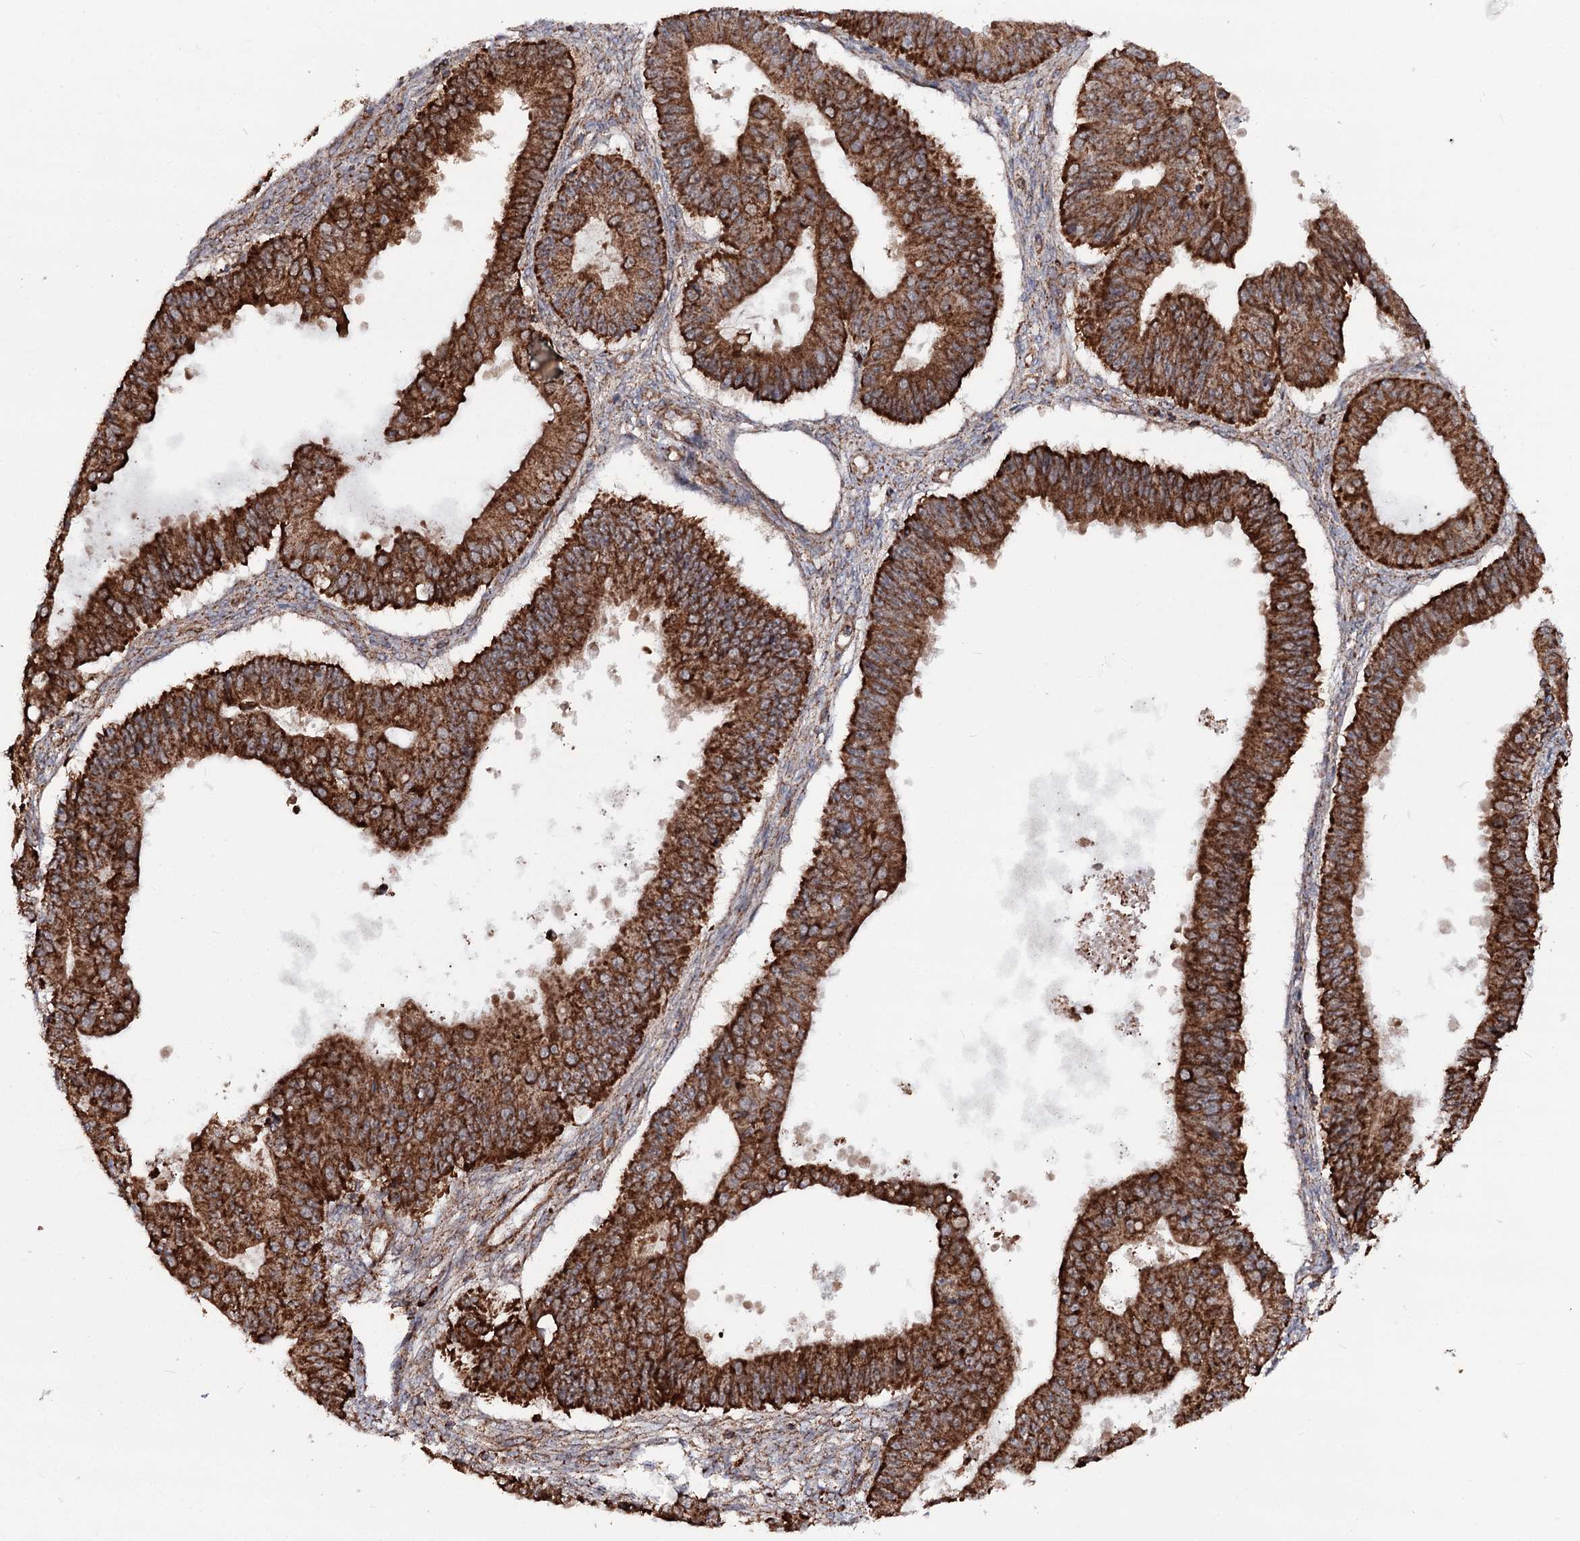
{"staining": {"intensity": "strong", "quantity": ">75%", "location": "cytoplasmic/membranous"}, "tissue": "ovarian cancer", "cell_type": "Tumor cells", "image_type": "cancer", "snomed": [{"axis": "morphology", "description": "Carcinoma, endometroid"}, {"axis": "topography", "description": "Appendix"}, {"axis": "topography", "description": "Ovary"}], "caption": "Ovarian cancer stained with IHC shows strong cytoplasmic/membranous staining in about >75% of tumor cells.", "gene": "FGFR1OP2", "patient": {"sex": "female", "age": 42}}